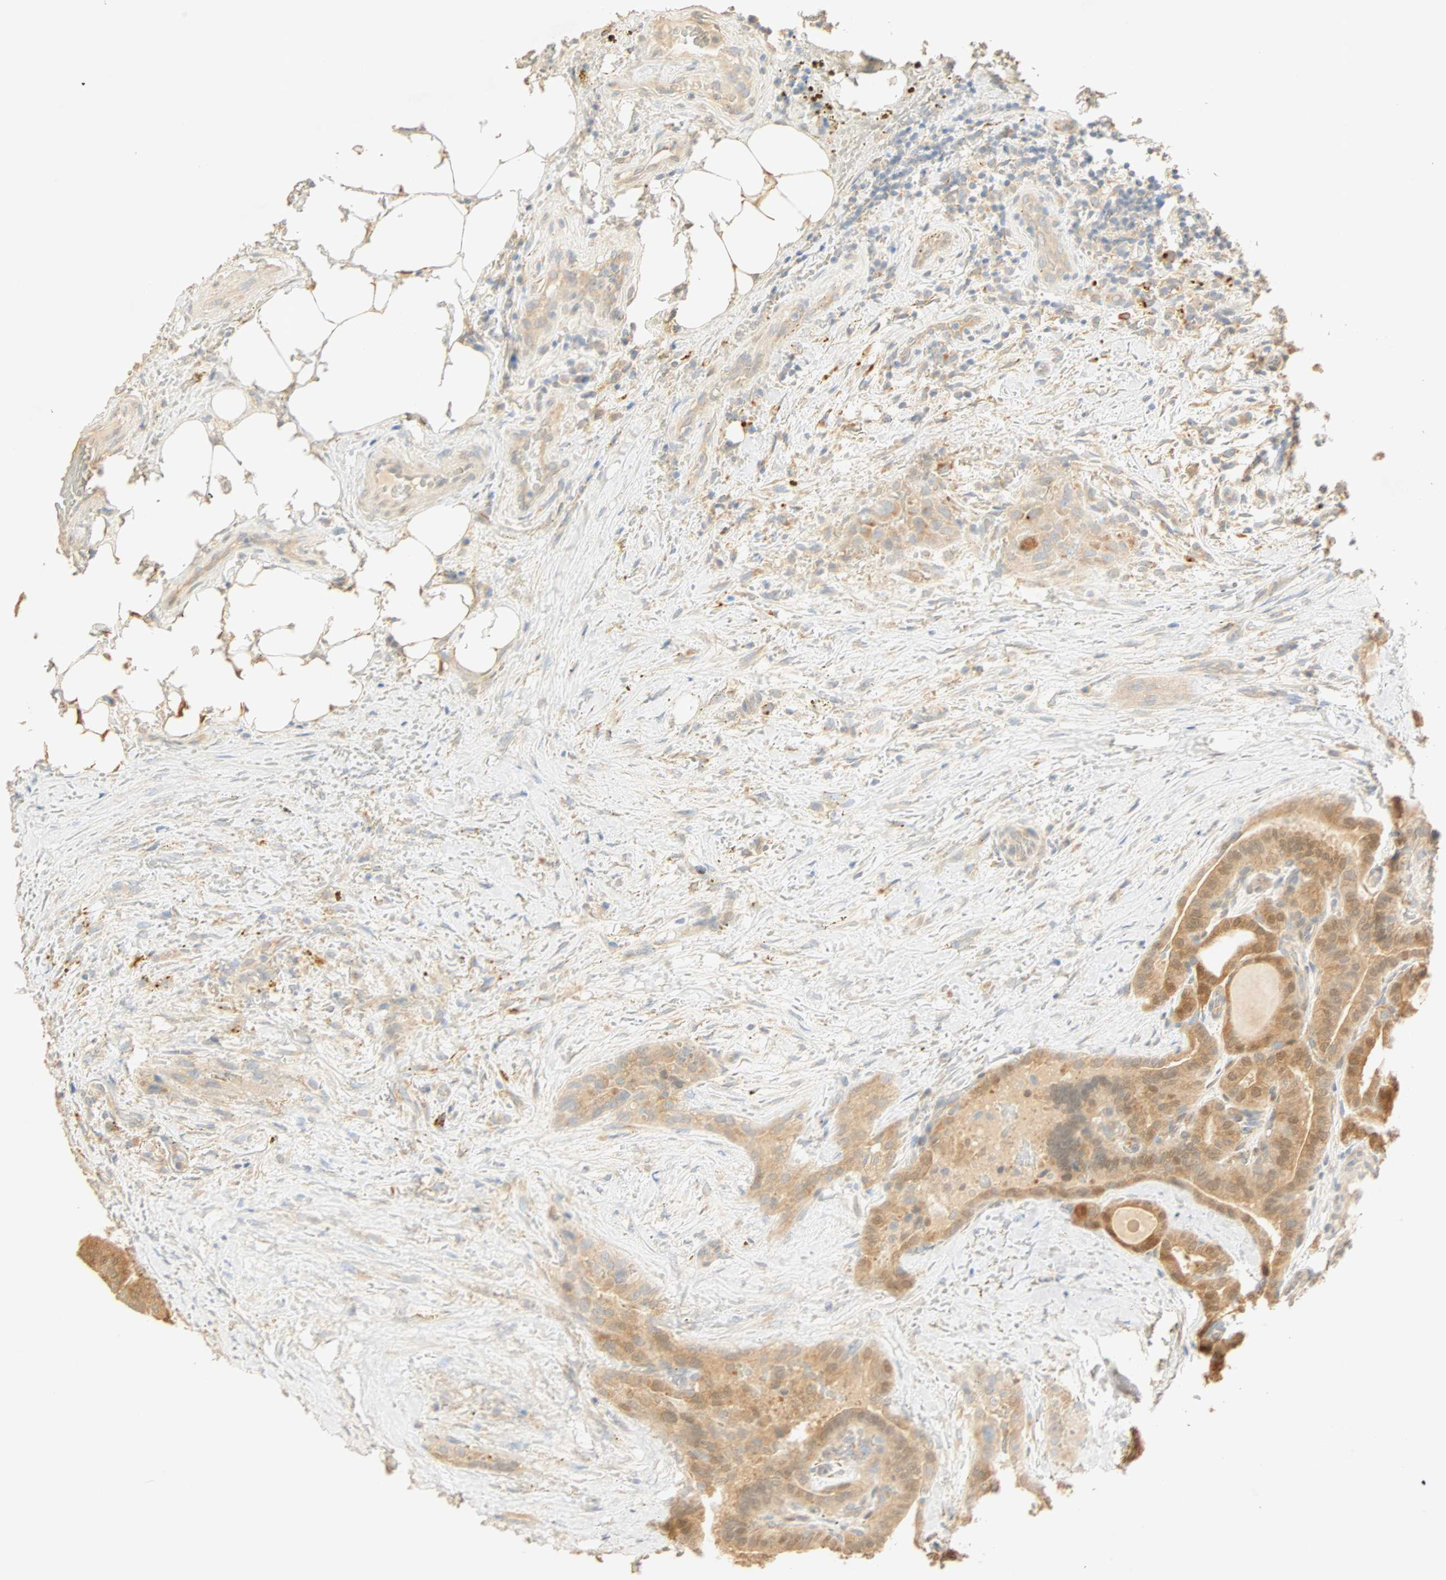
{"staining": {"intensity": "strong", "quantity": ">75%", "location": "cytoplasmic/membranous"}, "tissue": "thyroid cancer", "cell_type": "Tumor cells", "image_type": "cancer", "snomed": [{"axis": "morphology", "description": "Papillary adenocarcinoma, NOS"}, {"axis": "topography", "description": "Thyroid gland"}], "caption": "Human thyroid cancer (papillary adenocarcinoma) stained for a protein (brown) reveals strong cytoplasmic/membranous positive positivity in approximately >75% of tumor cells.", "gene": "SELENBP1", "patient": {"sex": "male", "age": 77}}